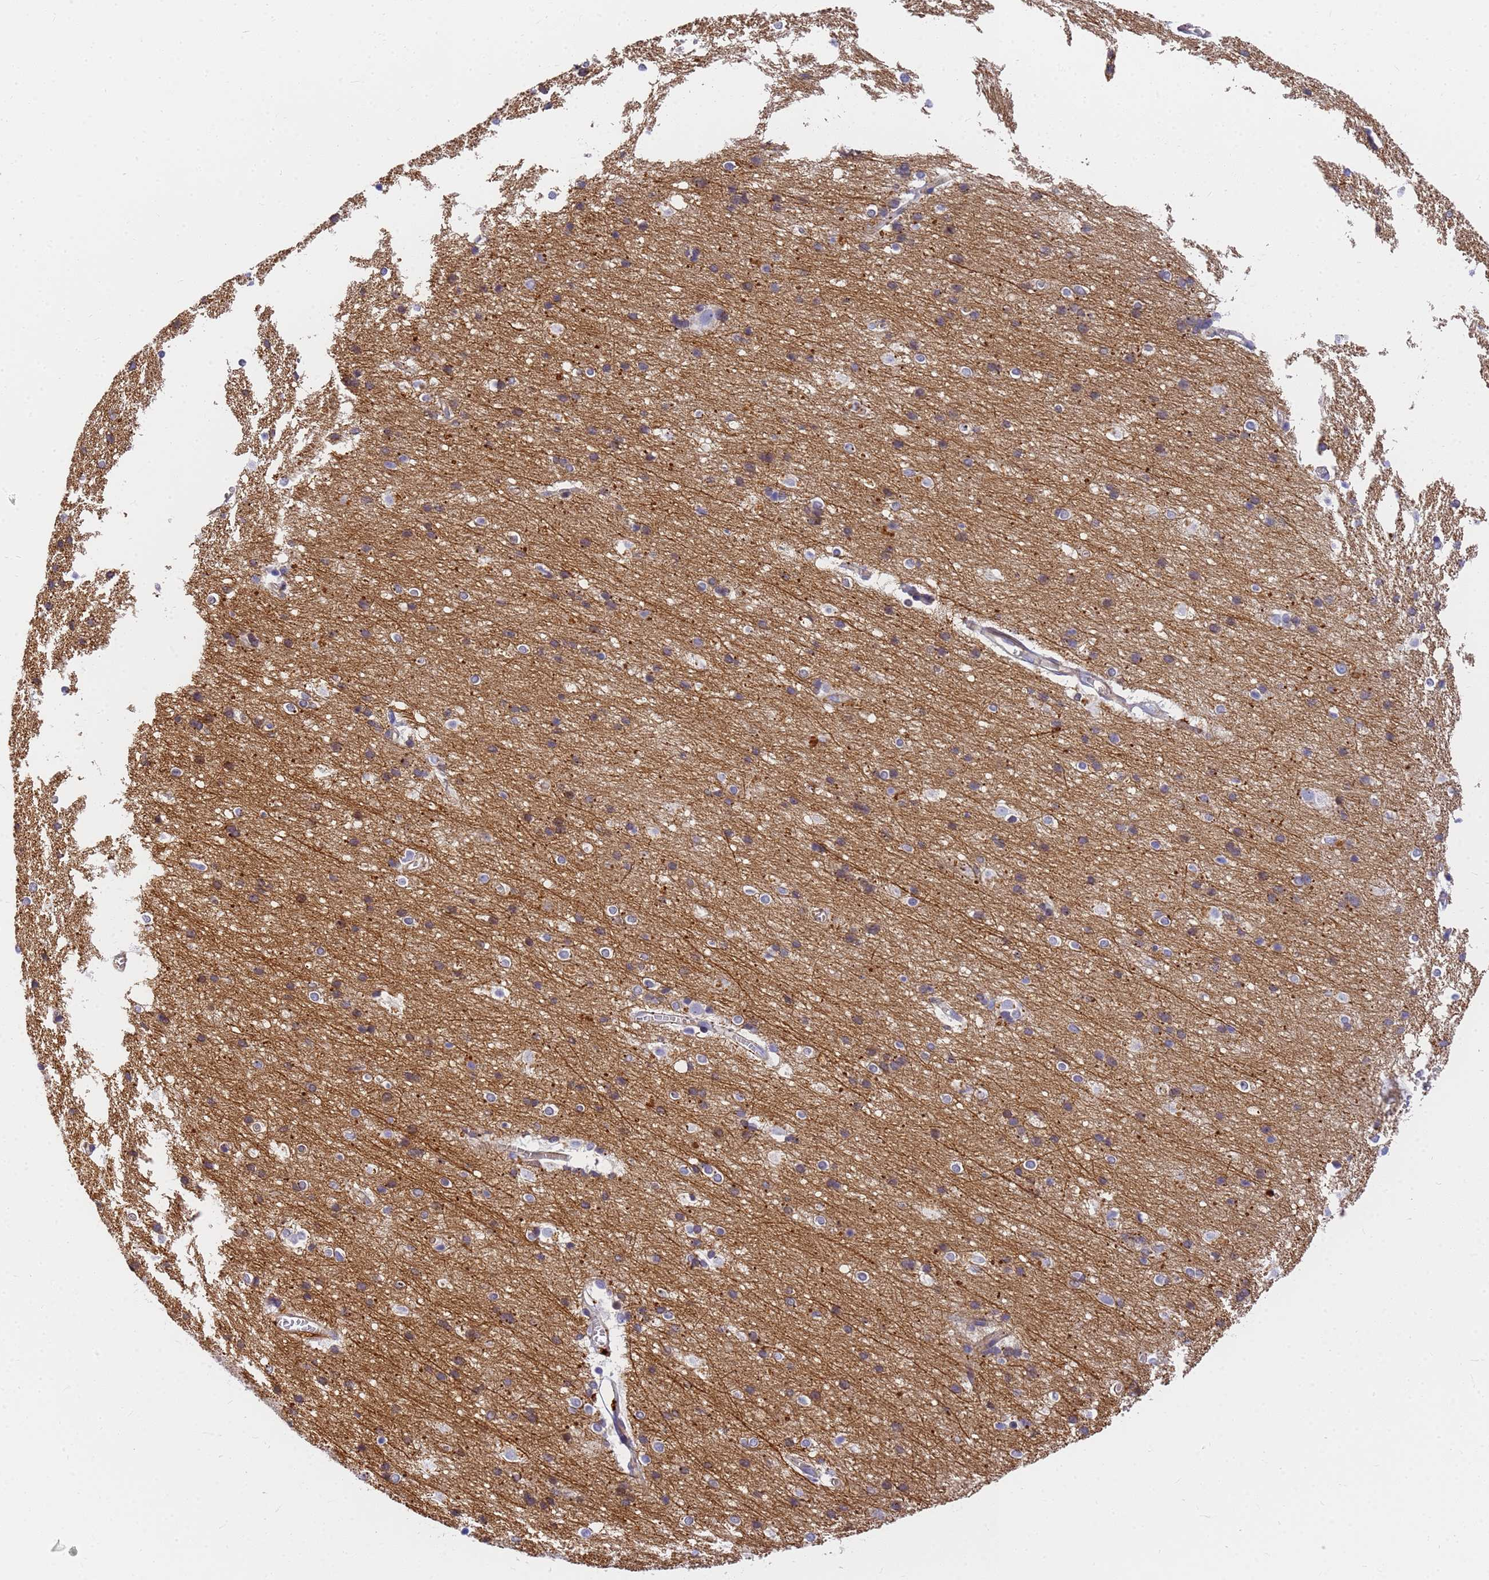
{"staining": {"intensity": "weak", "quantity": "<25%", "location": "cytoplasmic/membranous"}, "tissue": "cerebral cortex", "cell_type": "Endothelial cells", "image_type": "normal", "snomed": [{"axis": "morphology", "description": "Normal tissue, NOS"}, {"axis": "topography", "description": "Cerebral cortex"}], "caption": "Immunohistochemistry (IHC) of benign cerebral cortex reveals no staining in endothelial cells. Nuclei are stained in blue.", "gene": "MVB12A", "patient": {"sex": "male", "age": 54}}